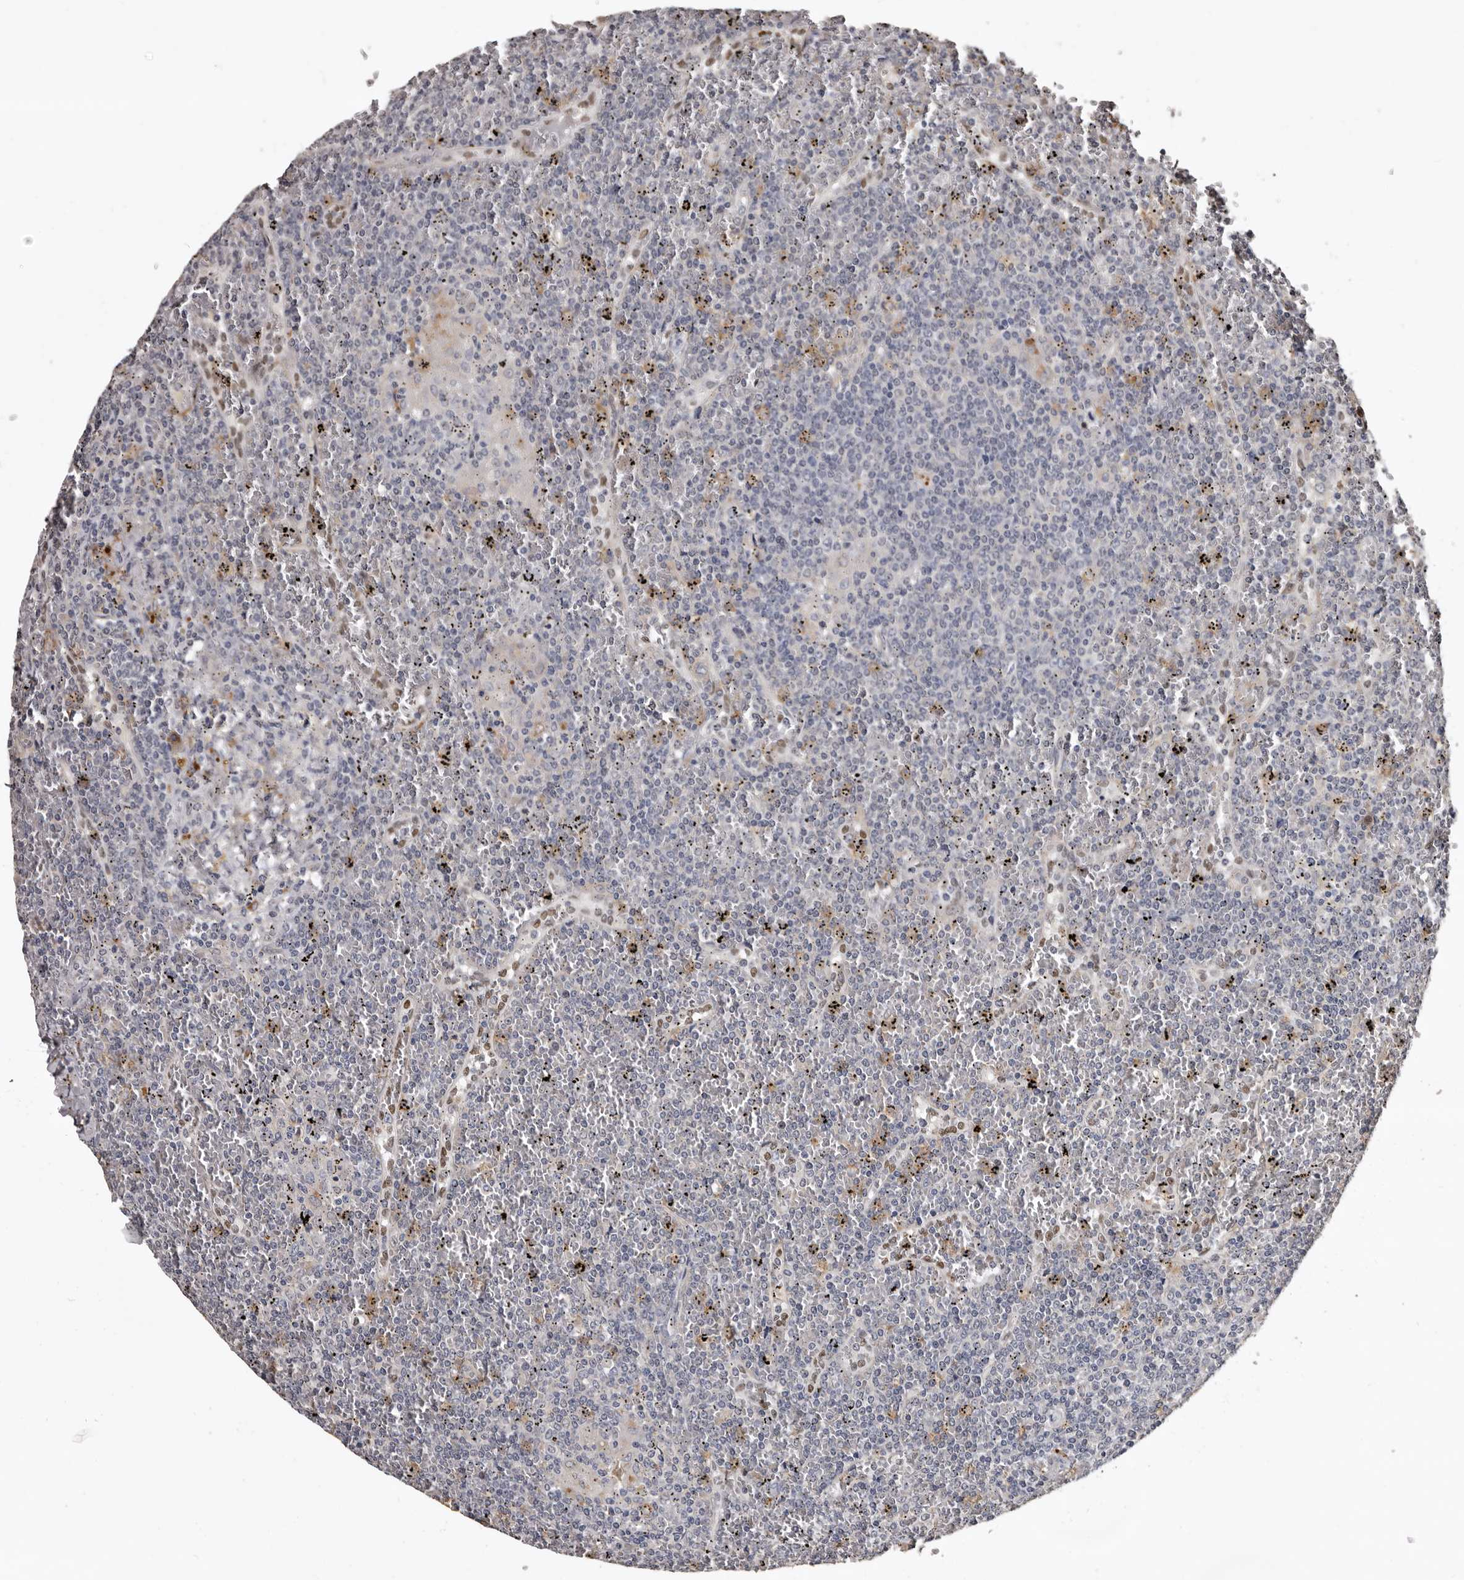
{"staining": {"intensity": "negative", "quantity": "none", "location": "none"}, "tissue": "lymphoma", "cell_type": "Tumor cells", "image_type": "cancer", "snomed": [{"axis": "morphology", "description": "Malignant lymphoma, non-Hodgkin's type, Low grade"}, {"axis": "topography", "description": "Spleen"}], "caption": "This micrograph is of low-grade malignant lymphoma, non-Hodgkin's type stained with immunohistochemistry (IHC) to label a protein in brown with the nuclei are counter-stained blue. There is no staining in tumor cells.", "gene": "SLC10A4", "patient": {"sex": "female", "age": 19}}